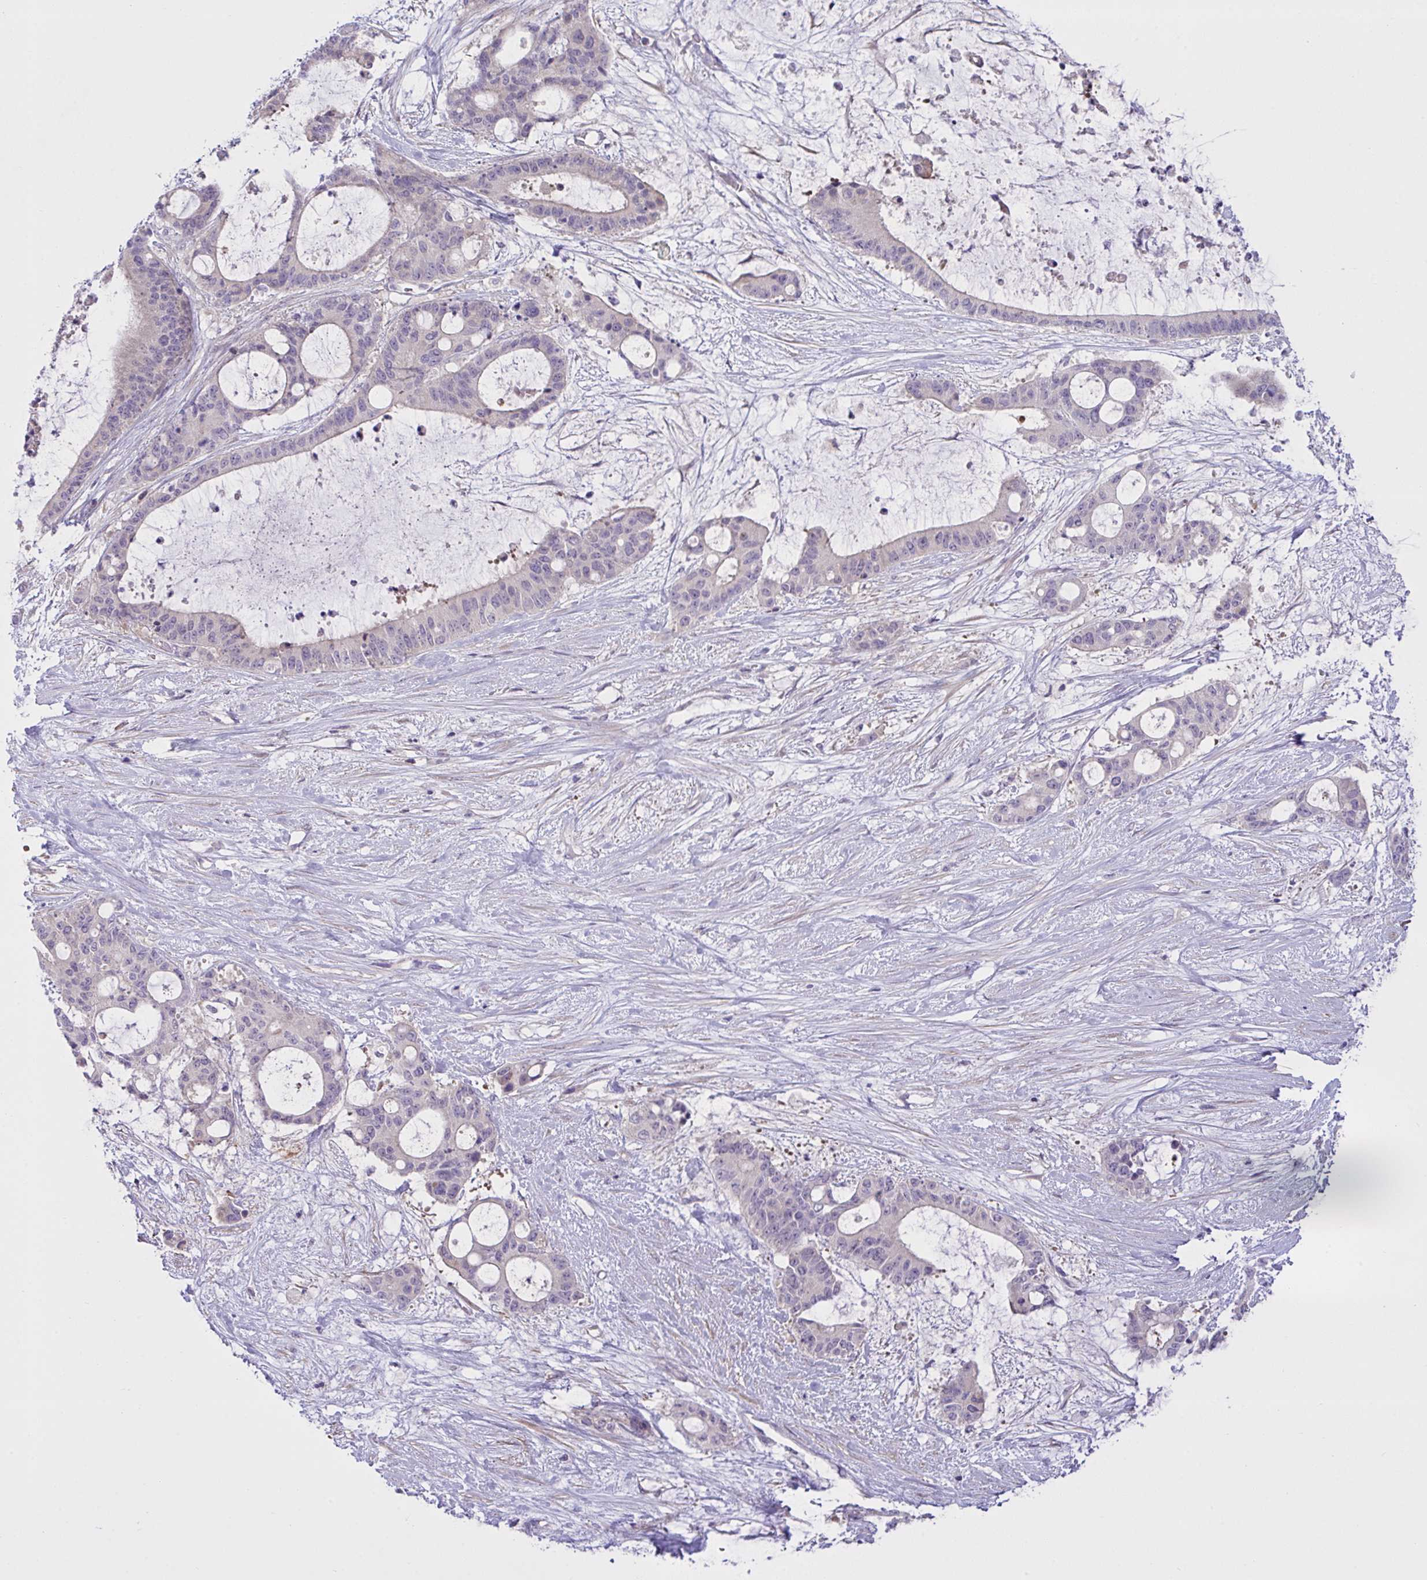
{"staining": {"intensity": "negative", "quantity": "none", "location": "none"}, "tissue": "liver cancer", "cell_type": "Tumor cells", "image_type": "cancer", "snomed": [{"axis": "morphology", "description": "Normal tissue, NOS"}, {"axis": "morphology", "description": "Cholangiocarcinoma"}, {"axis": "topography", "description": "Liver"}, {"axis": "topography", "description": "Peripheral nerve tissue"}], "caption": "Micrograph shows no protein staining in tumor cells of liver cholangiocarcinoma tissue. The staining is performed using DAB (3,3'-diaminobenzidine) brown chromogen with nuclei counter-stained in using hematoxylin.", "gene": "SYNPO2L", "patient": {"sex": "female", "age": 73}}